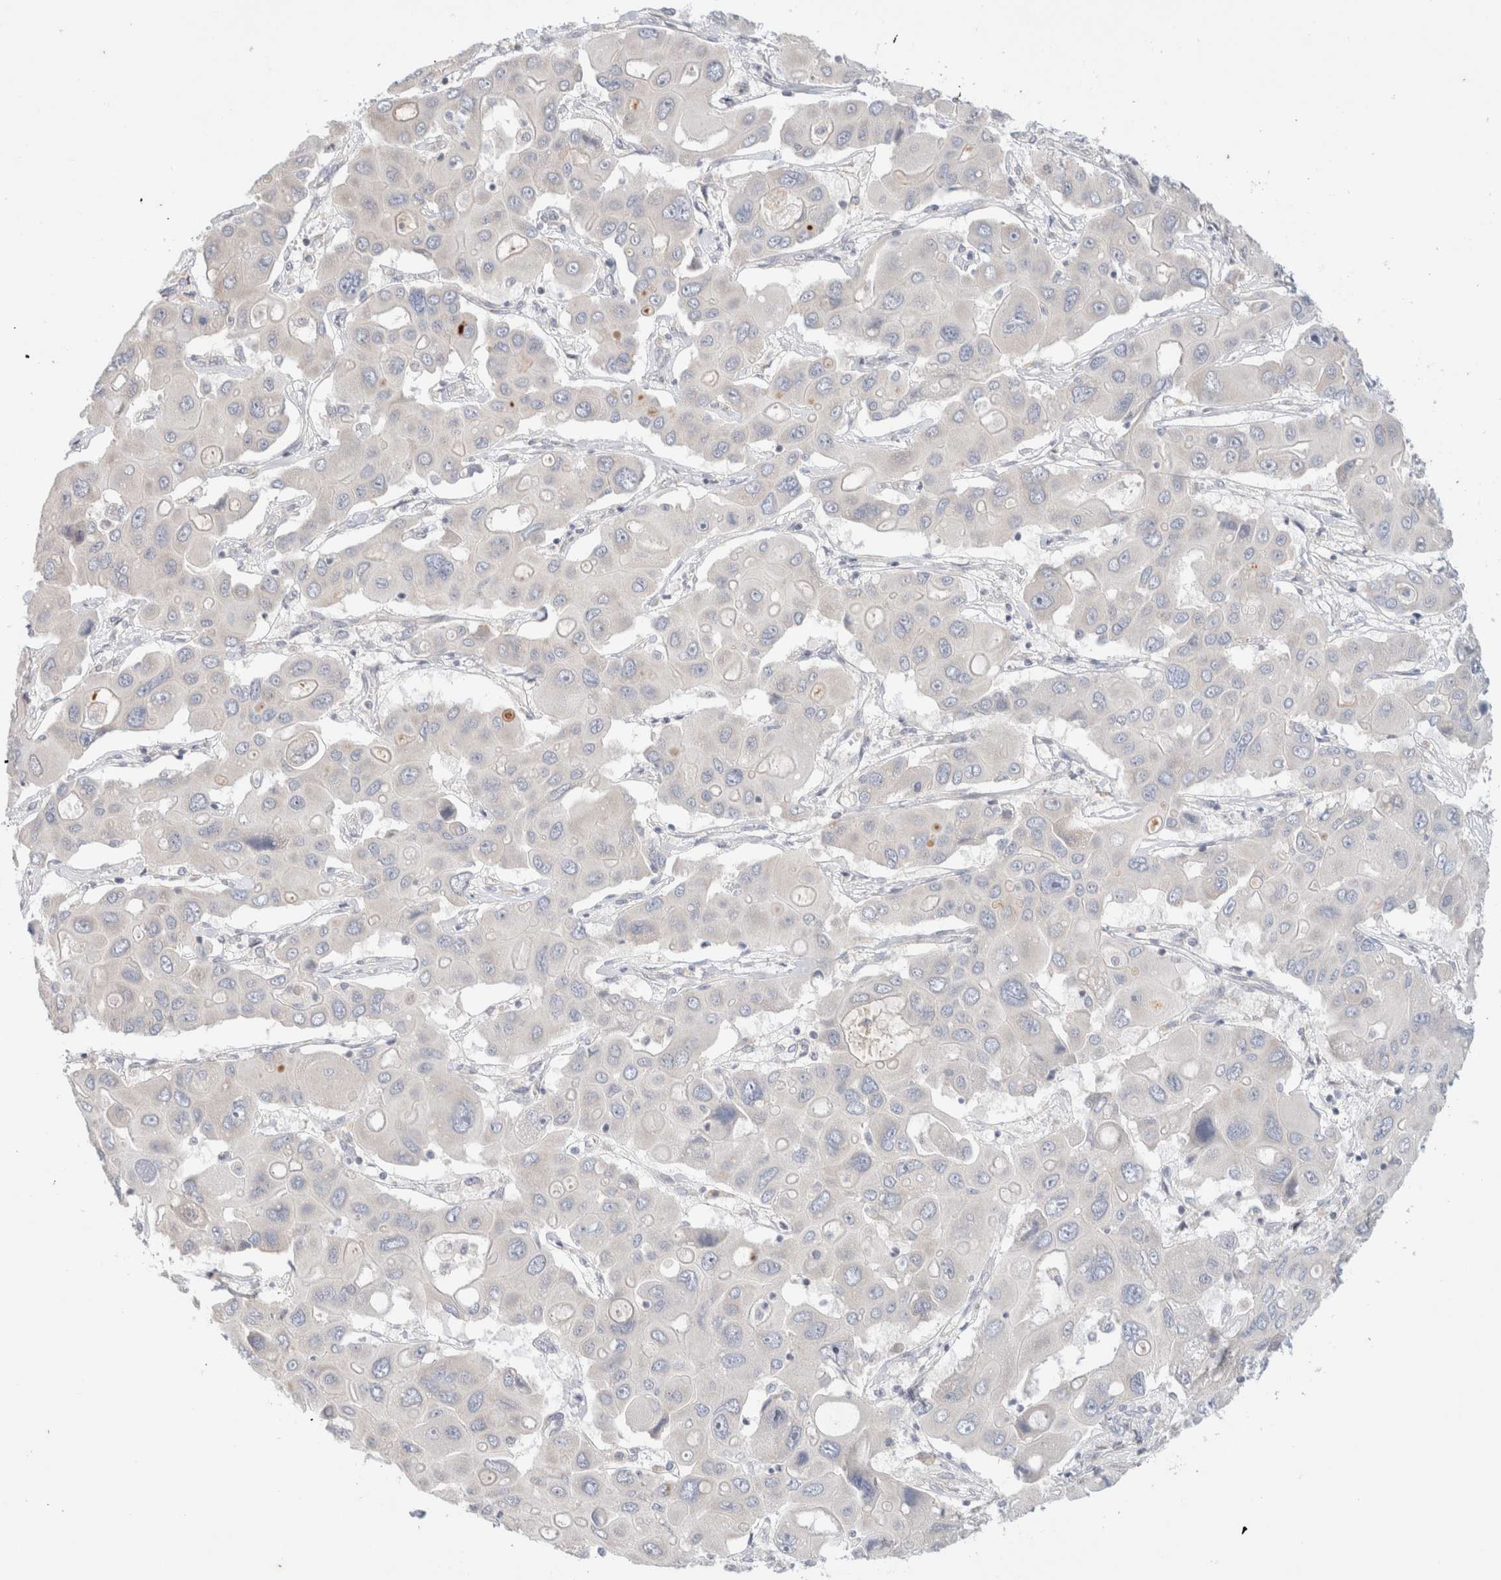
{"staining": {"intensity": "negative", "quantity": "none", "location": "none"}, "tissue": "liver cancer", "cell_type": "Tumor cells", "image_type": "cancer", "snomed": [{"axis": "morphology", "description": "Cholangiocarcinoma"}, {"axis": "topography", "description": "Liver"}], "caption": "Liver cholangiocarcinoma stained for a protein using IHC demonstrates no staining tumor cells.", "gene": "SPRTN", "patient": {"sex": "male", "age": 67}}